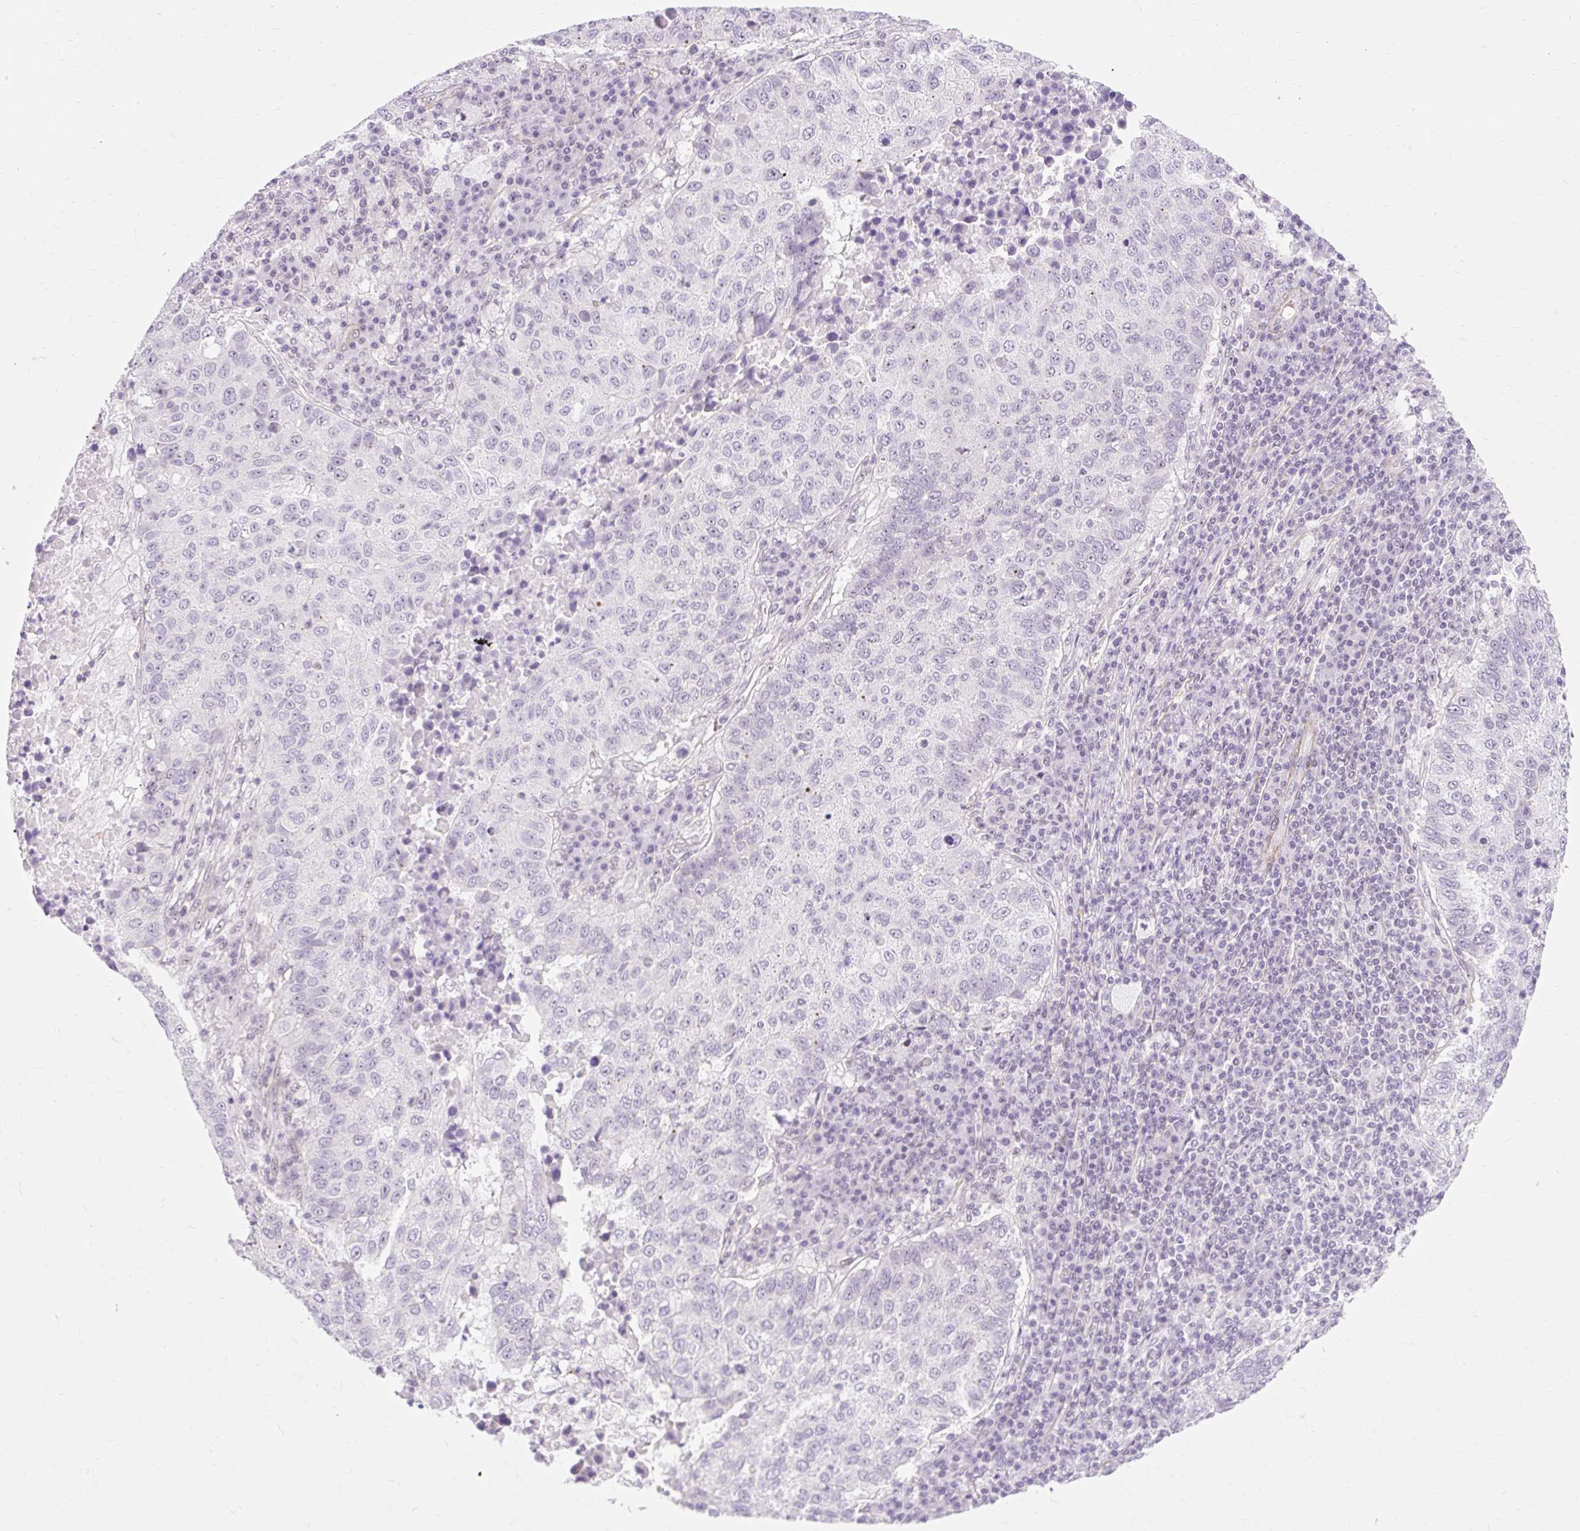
{"staining": {"intensity": "weak", "quantity": "<25%", "location": "nuclear"}, "tissue": "lung cancer", "cell_type": "Tumor cells", "image_type": "cancer", "snomed": [{"axis": "morphology", "description": "Squamous cell carcinoma, NOS"}, {"axis": "topography", "description": "Lung"}], "caption": "An immunohistochemistry (IHC) photomicrograph of lung cancer (squamous cell carcinoma) is shown. There is no staining in tumor cells of lung cancer (squamous cell carcinoma). (Brightfield microscopy of DAB (3,3'-diaminobenzidine) immunohistochemistry (IHC) at high magnification).", "gene": "OBP2A", "patient": {"sex": "male", "age": 73}}